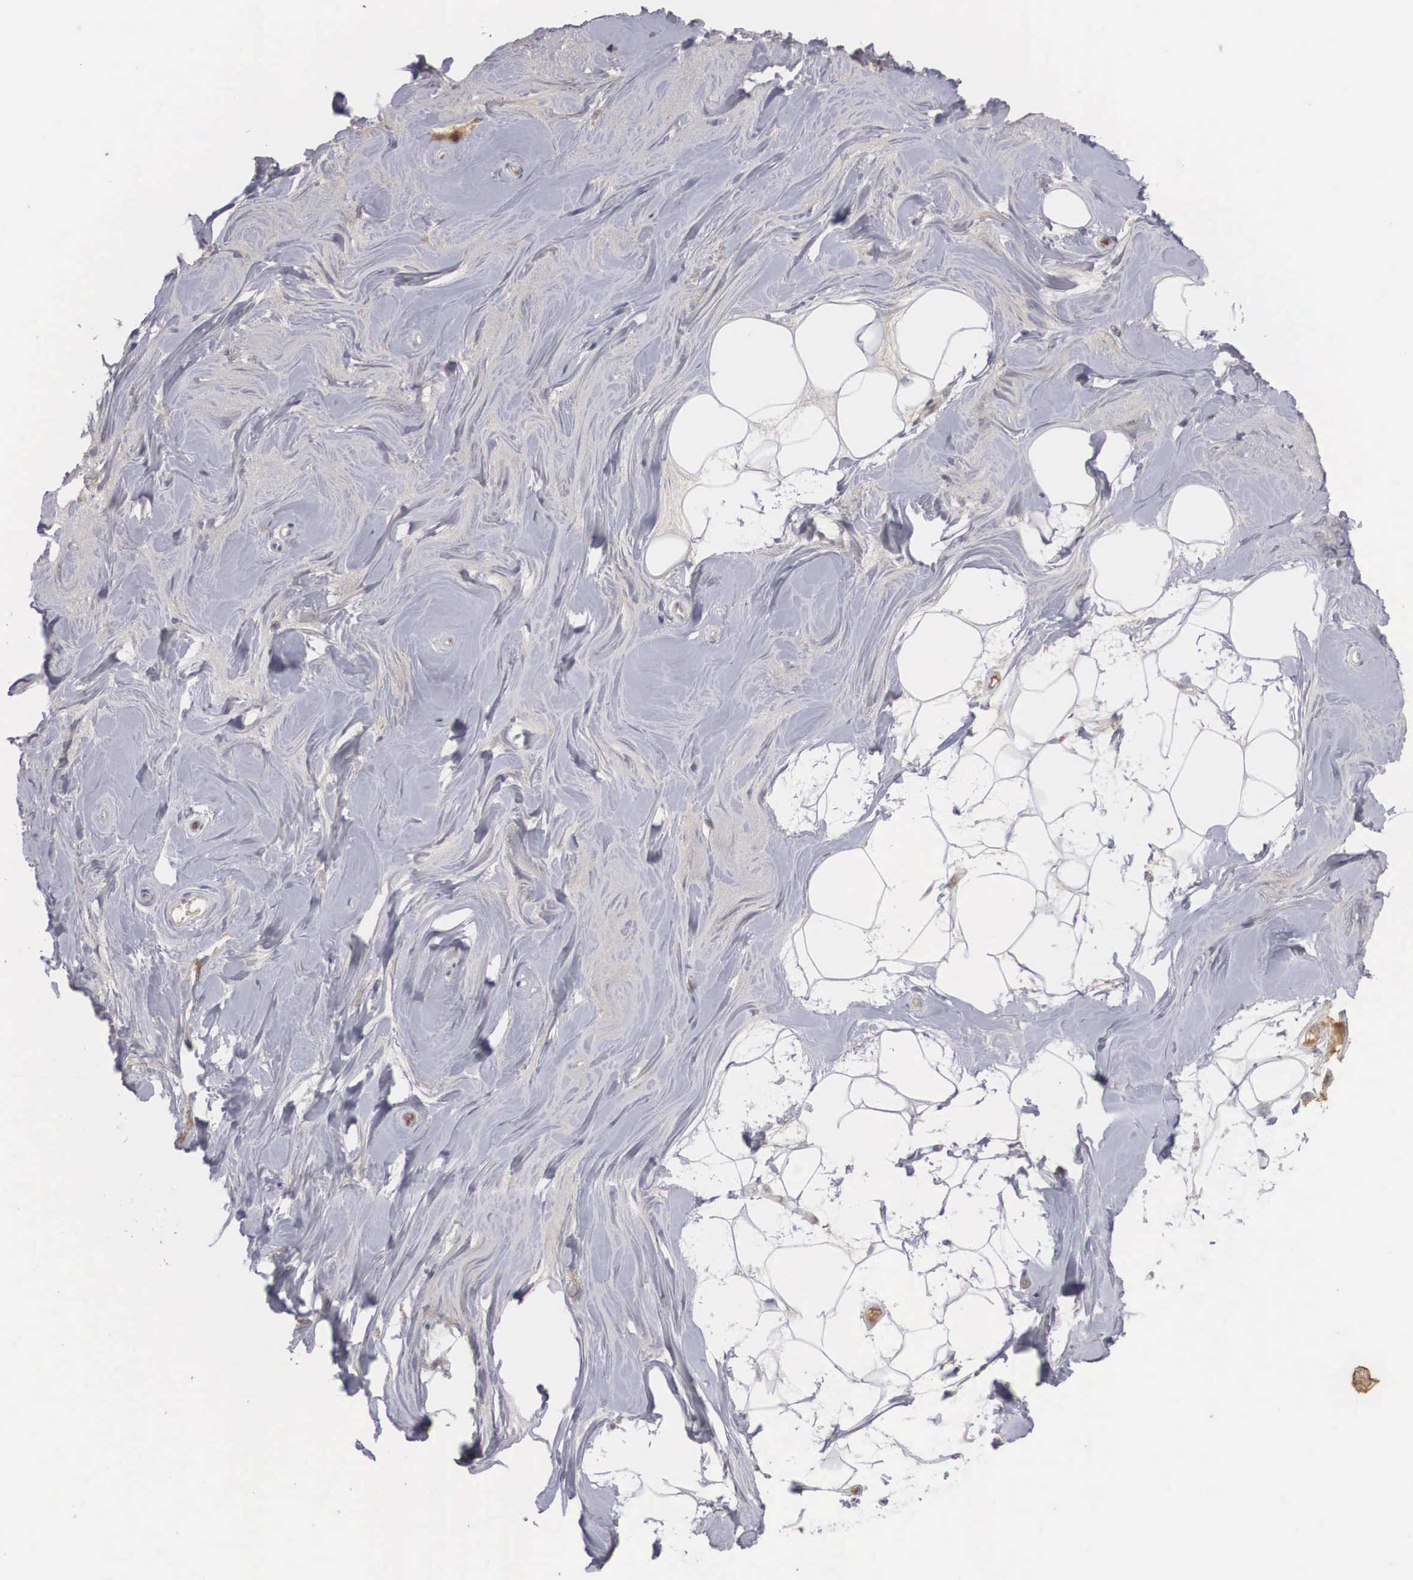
{"staining": {"intensity": "negative", "quantity": "none", "location": "none"}, "tissue": "adipose tissue", "cell_type": "Adipocytes", "image_type": "normal", "snomed": [{"axis": "morphology", "description": "Normal tissue, NOS"}, {"axis": "topography", "description": "Breast"}], "caption": "Micrograph shows no significant protein staining in adipocytes of unremarkable adipose tissue. (DAB (3,3'-diaminobenzidine) IHC, high magnification).", "gene": "RBPJ", "patient": {"sex": "female", "age": 44}}